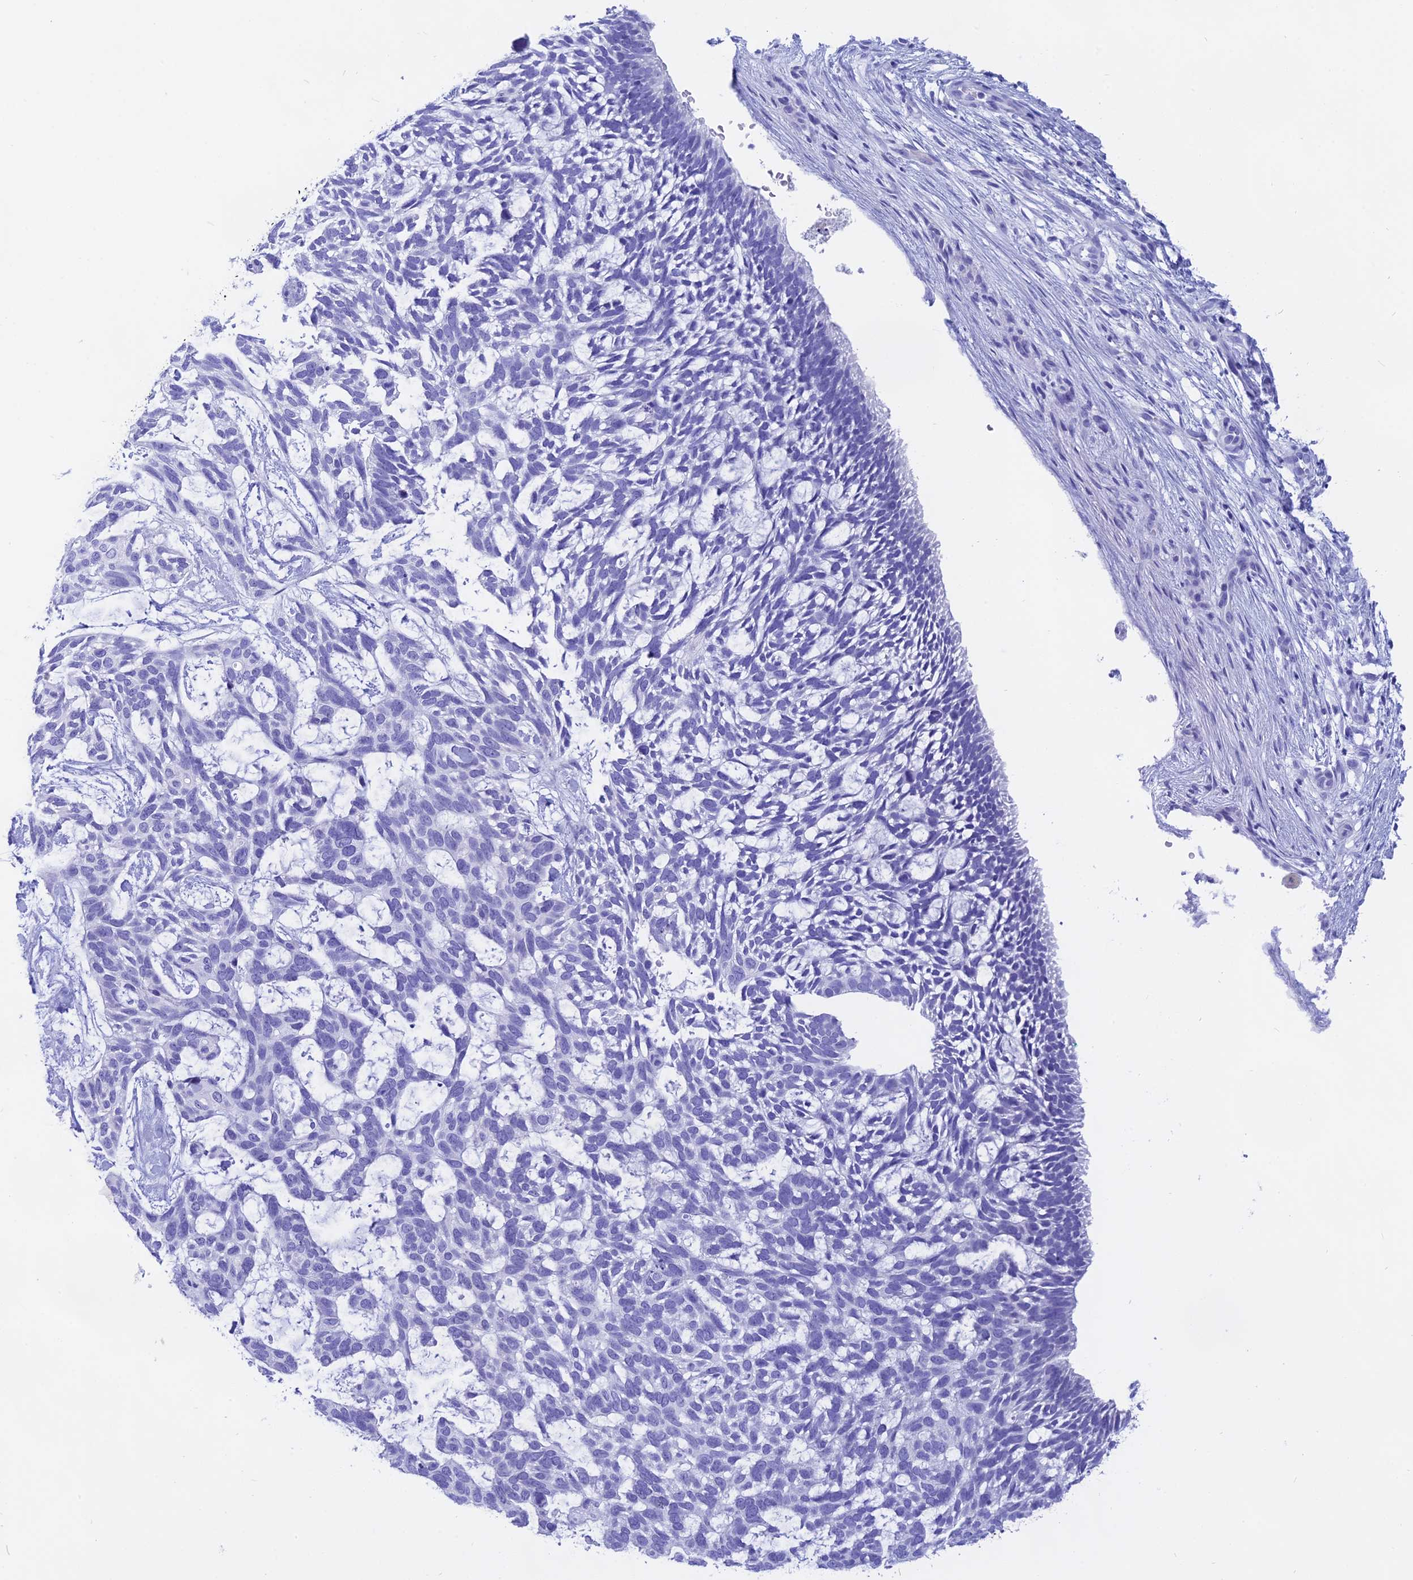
{"staining": {"intensity": "negative", "quantity": "none", "location": "none"}, "tissue": "skin cancer", "cell_type": "Tumor cells", "image_type": "cancer", "snomed": [{"axis": "morphology", "description": "Basal cell carcinoma"}, {"axis": "topography", "description": "Skin"}], "caption": "IHC micrograph of human skin cancer stained for a protein (brown), which reveals no staining in tumor cells.", "gene": "ISCA1", "patient": {"sex": "male", "age": 88}}